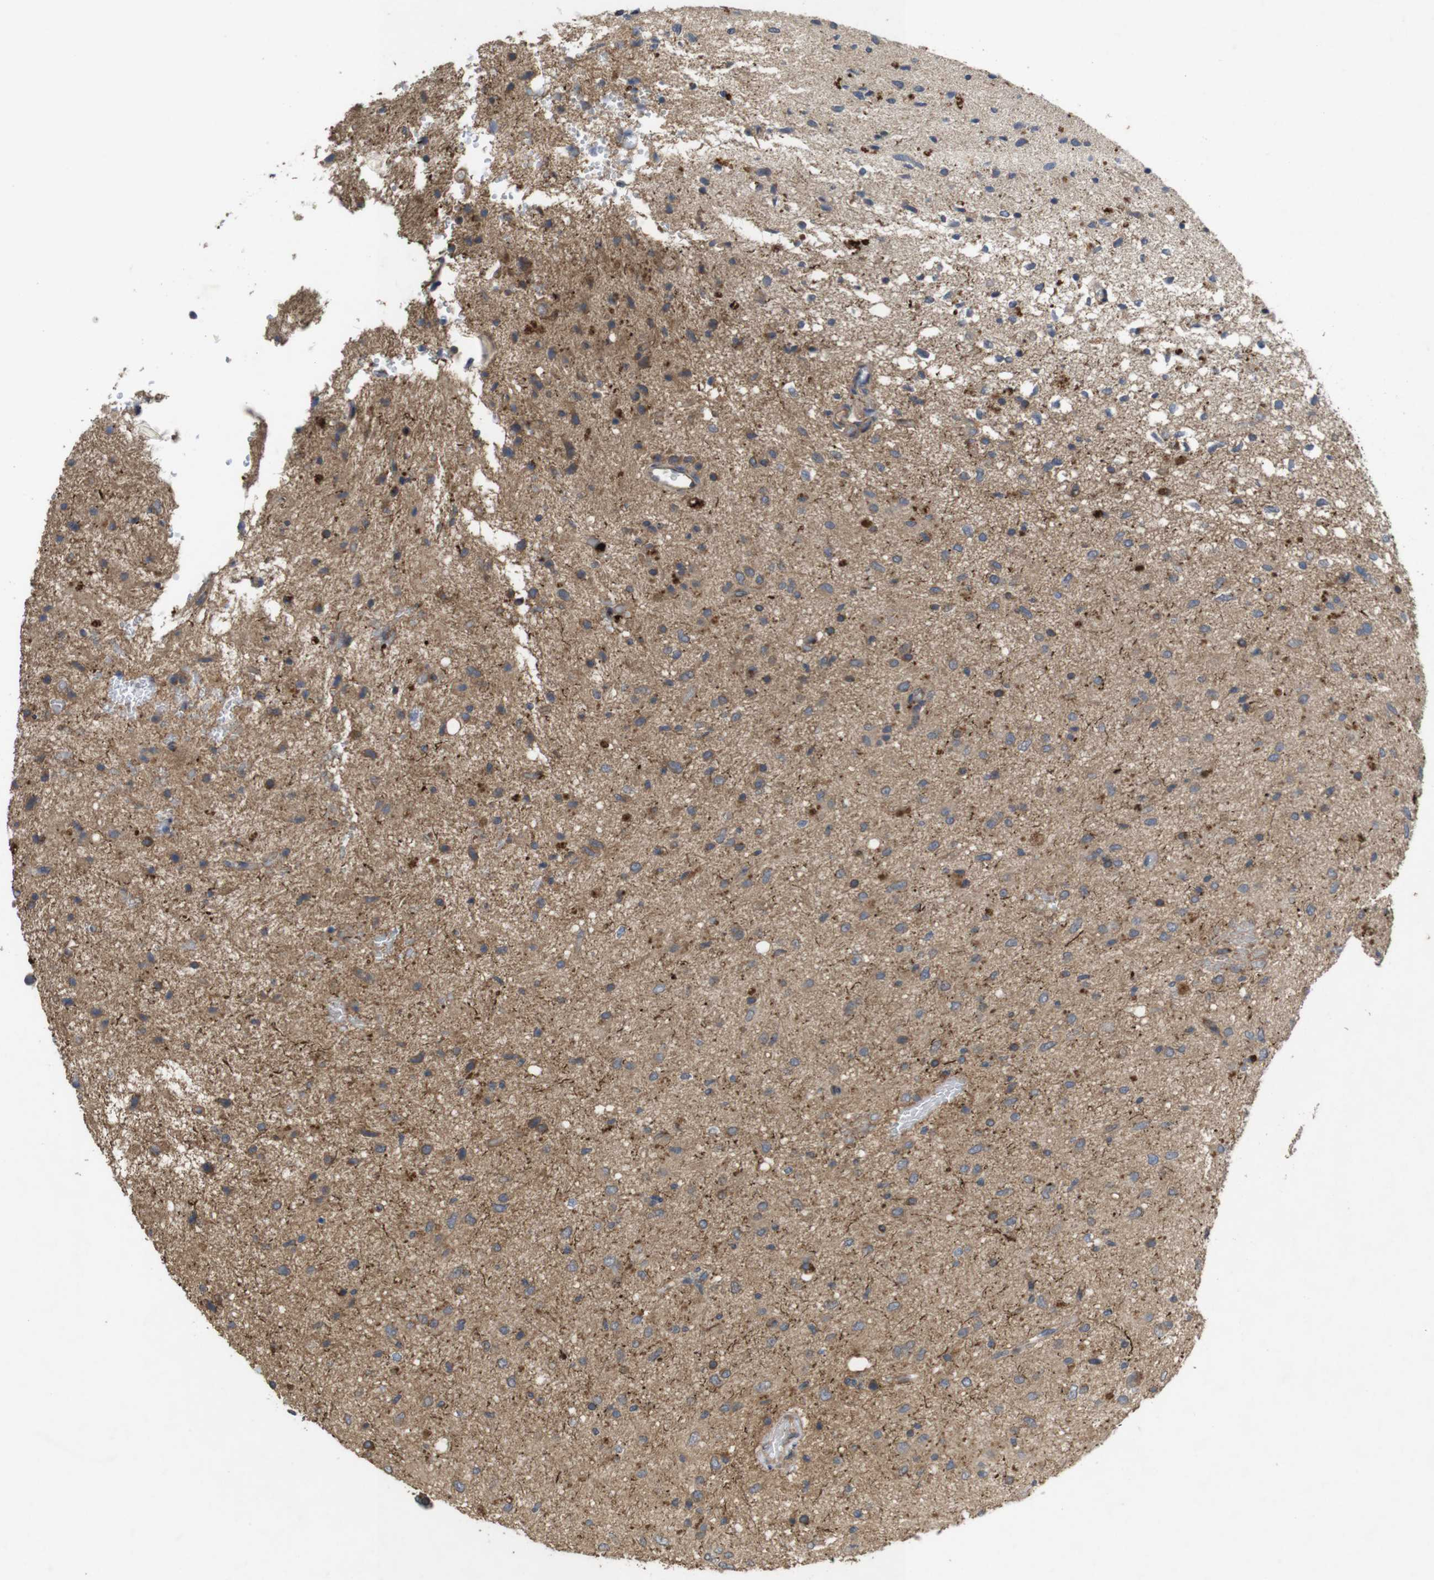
{"staining": {"intensity": "weak", "quantity": "25%-75%", "location": "cytoplasmic/membranous"}, "tissue": "glioma", "cell_type": "Tumor cells", "image_type": "cancer", "snomed": [{"axis": "morphology", "description": "Glioma, malignant, Low grade"}, {"axis": "topography", "description": "Brain"}], "caption": "The immunohistochemical stain shows weak cytoplasmic/membranous staining in tumor cells of glioma tissue.", "gene": "KCNS3", "patient": {"sex": "male", "age": 77}}